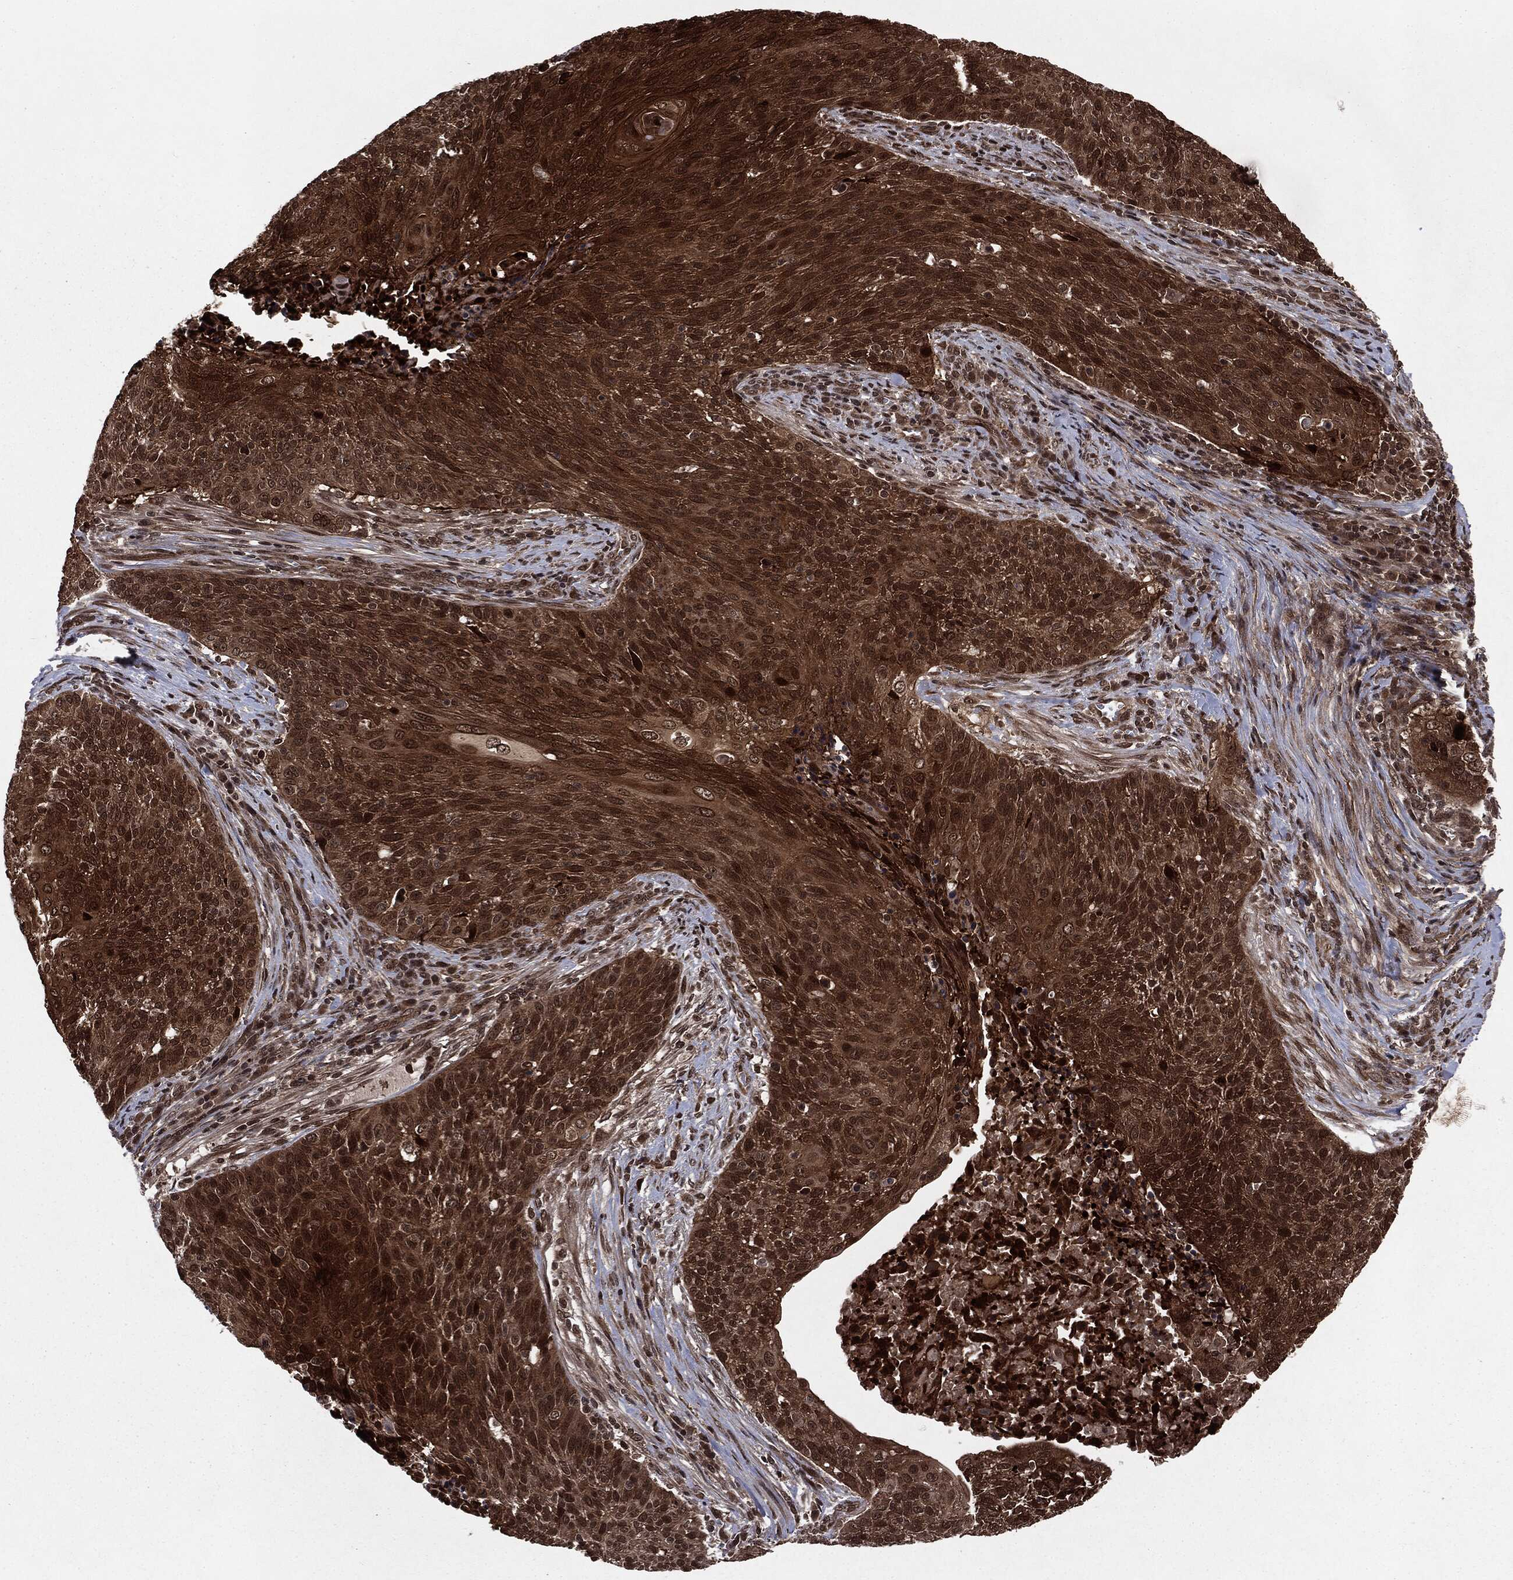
{"staining": {"intensity": "strong", "quantity": "25%-75%", "location": "cytoplasmic/membranous,nuclear"}, "tissue": "cervical cancer", "cell_type": "Tumor cells", "image_type": "cancer", "snomed": [{"axis": "morphology", "description": "Squamous cell carcinoma, NOS"}, {"axis": "topography", "description": "Cervix"}], "caption": "Immunohistochemical staining of human cervical cancer (squamous cell carcinoma) reveals high levels of strong cytoplasmic/membranous and nuclear expression in approximately 25%-75% of tumor cells.", "gene": "STAU2", "patient": {"sex": "female", "age": 31}}